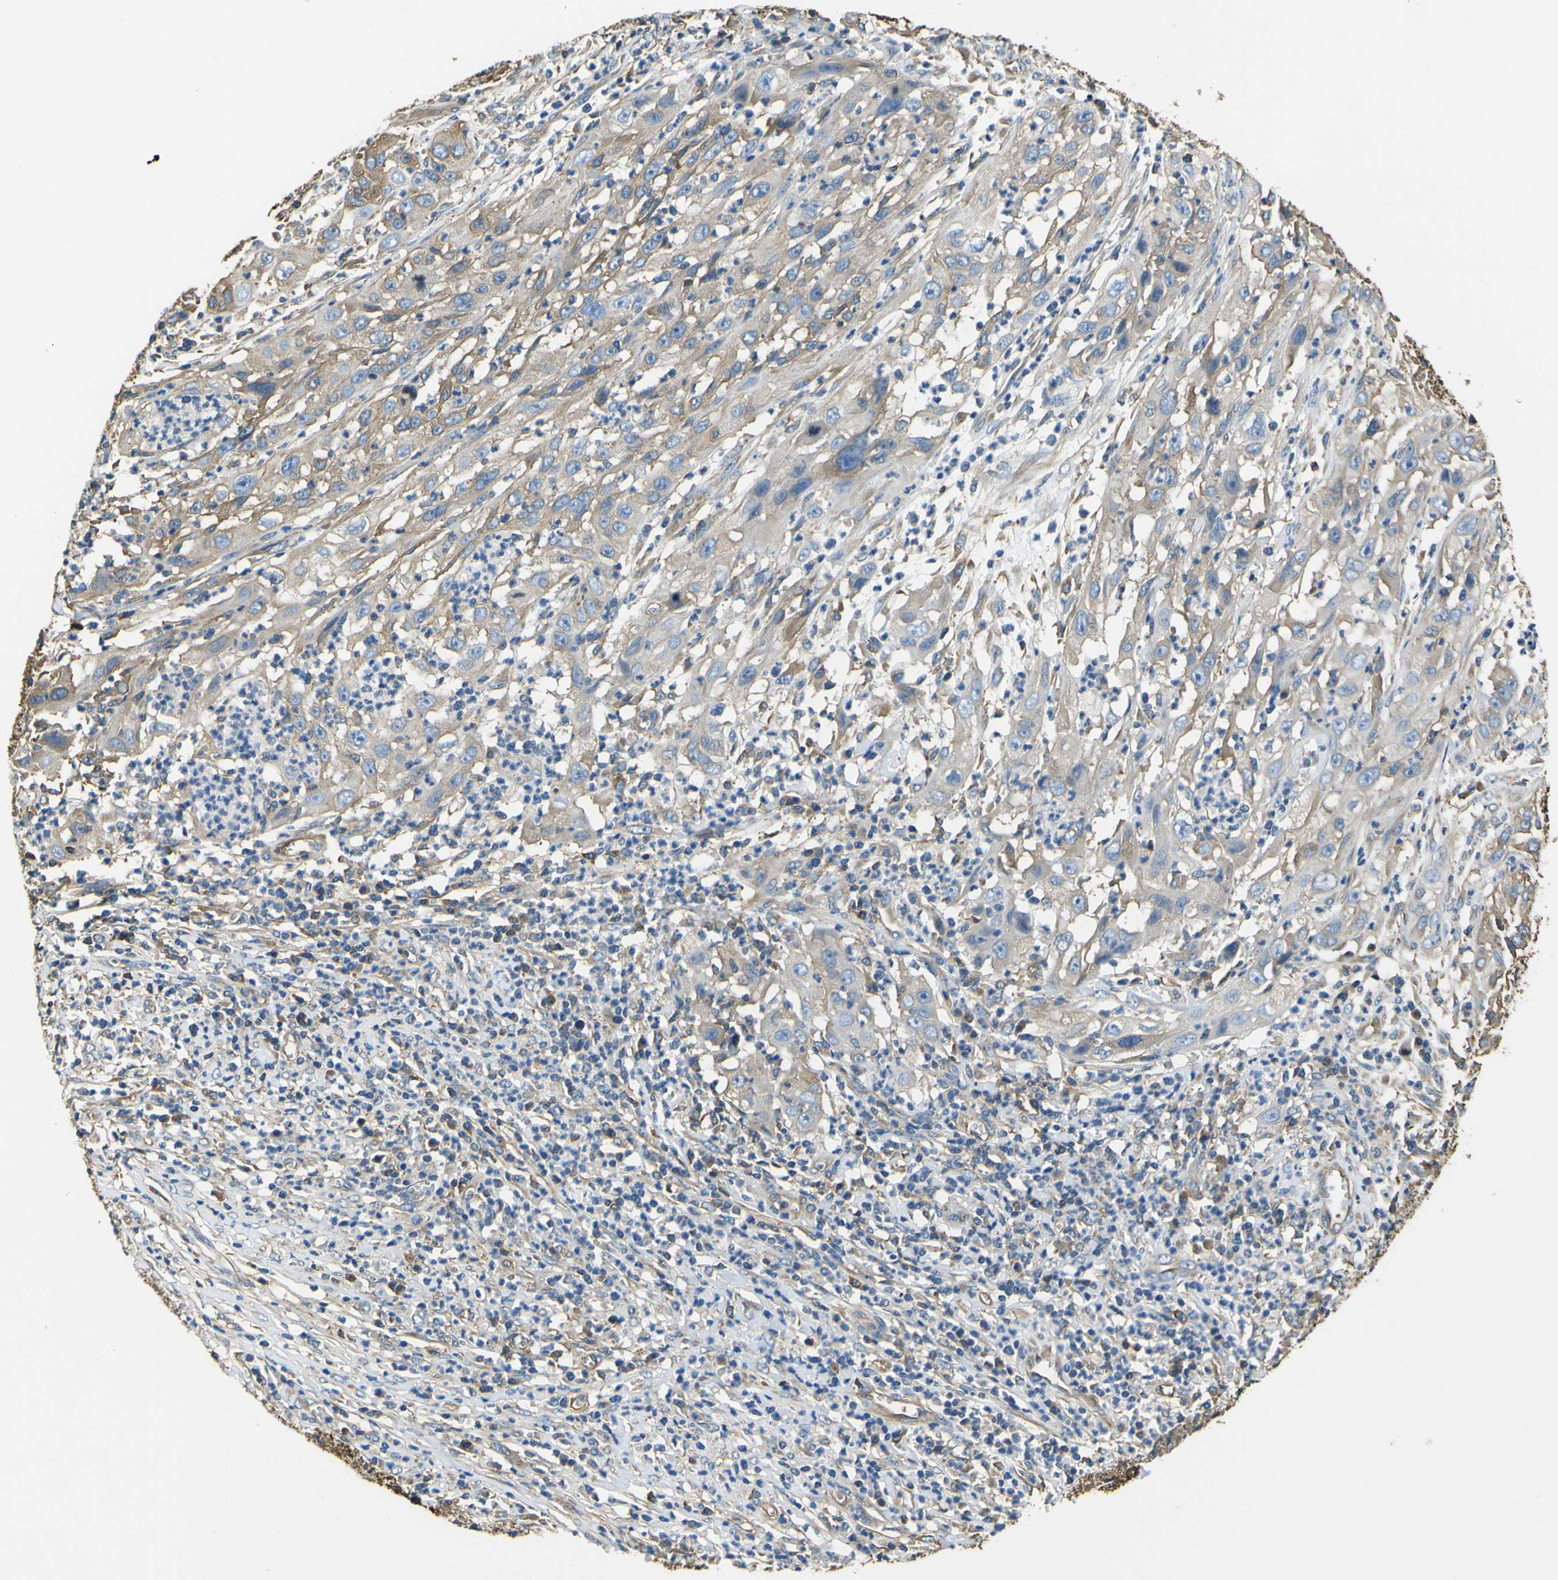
{"staining": {"intensity": "weak", "quantity": "25%-75%", "location": "cytoplasmic/membranous"}, "tissue": "cervical cancer", "cell_type": "Tumor cells", "image_type": "cancer", "snomed": [{"axis": "morphology", "description": "Squamous cell carcinoma, NOS"}, {"axis": "topography", "description": "Cervix"}], "caption": "Squamous cell carcinoma (cervical) stained with a protein marker shows weak staining in tumor cells.", "gene": "TUBB", "patient": {"sex": "female", "age": 32}}